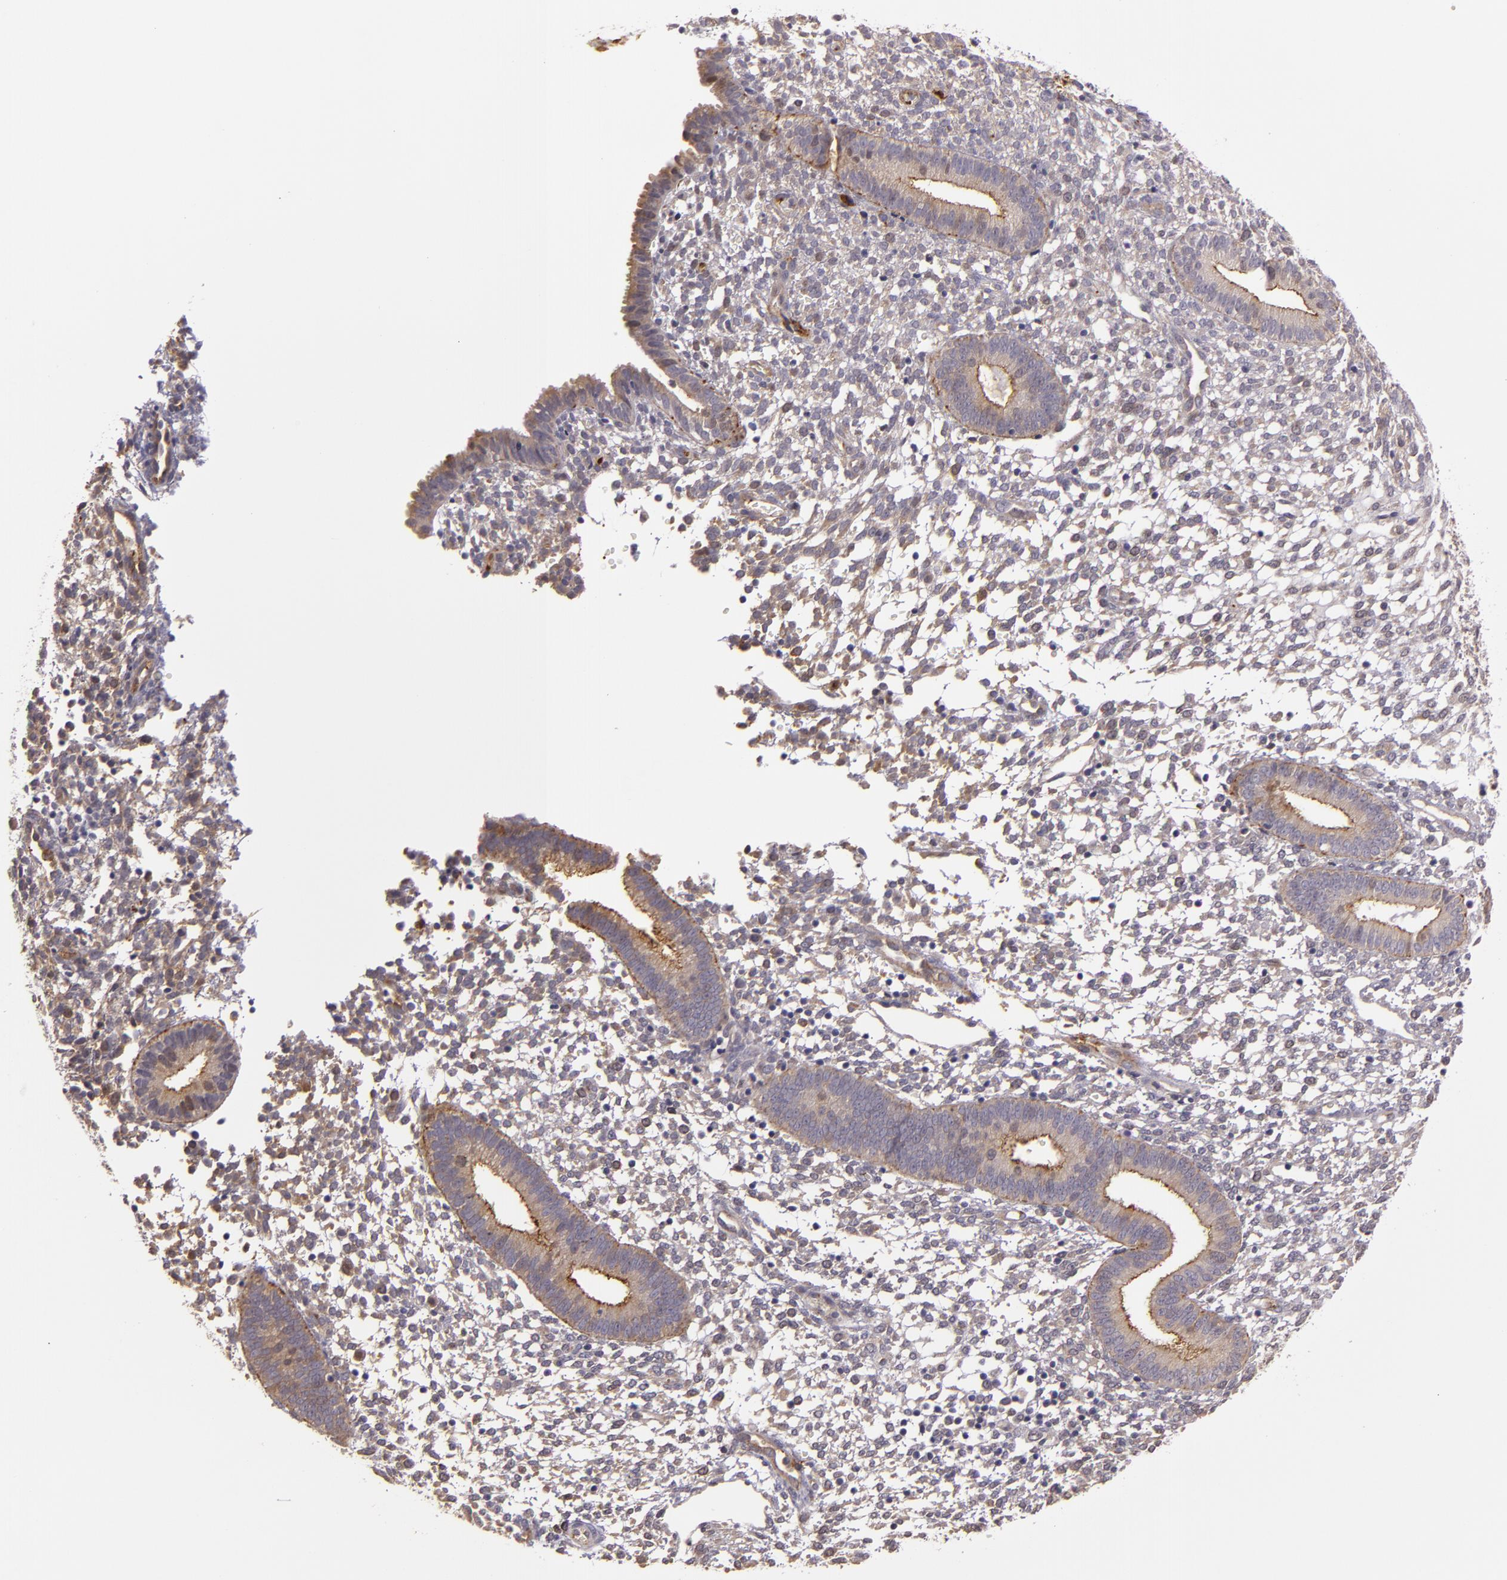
{"staining": {"intensity": "weak", "quantity": "<25%", "location": "cytoplasmic/membranous"}, "tissue": "endometrium", "cell_type": "Cells in endometrial stroma", "image_type": "normal", "snomed": [{"axis": "morphology", "description": "Normal tissue, NOS"}, {"axis": "topography", "description": "Endometrium"}], "caption": "Immunohistochemistry (IHC) of unremarkable endometrium exhibits no staining in cells in endometrial stroma.", "gene": "SYTL4", "patient": {"sex": "female", "age": 35}}